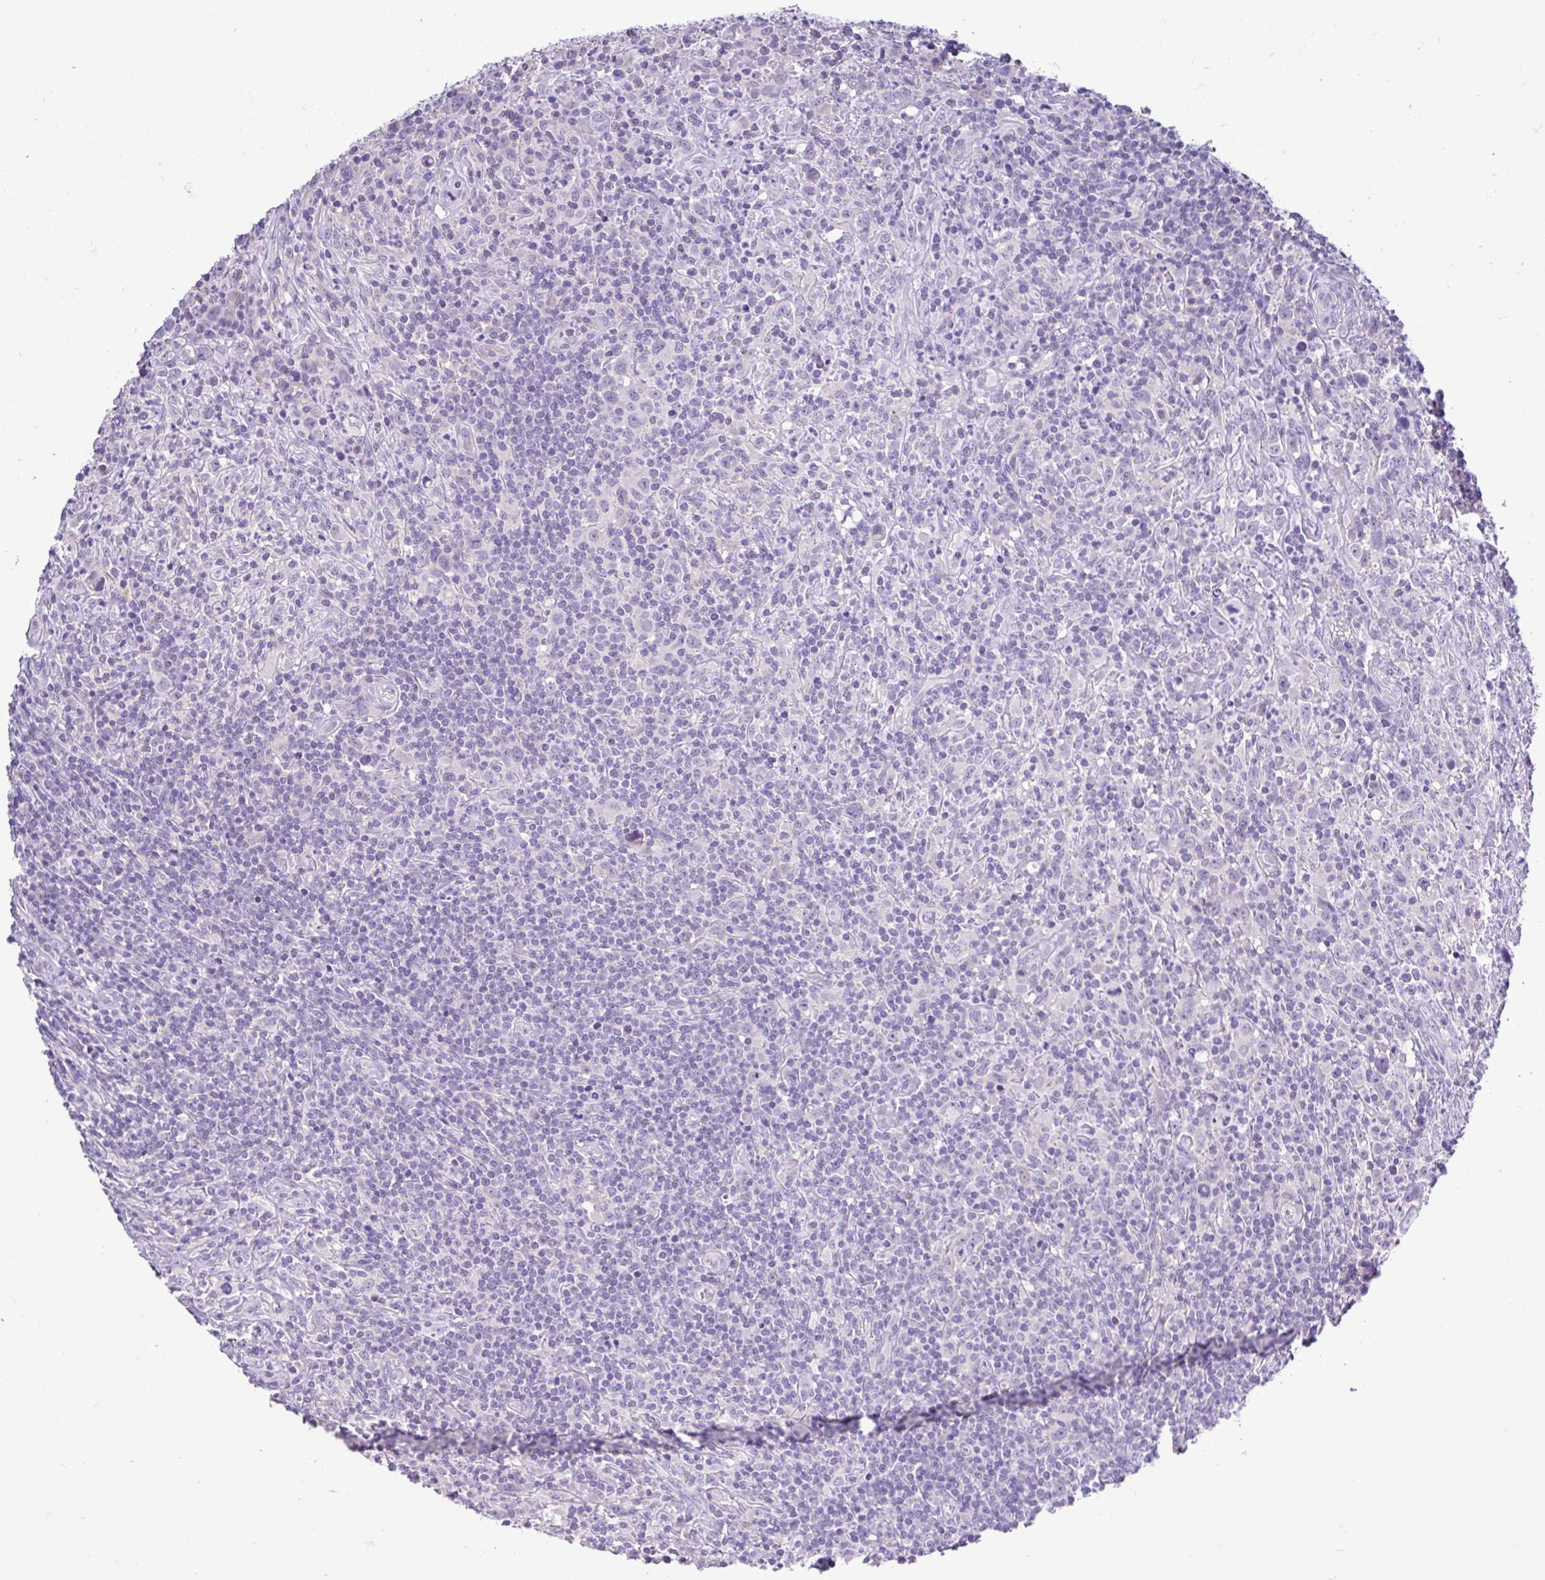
{"staining": {"intensity": "negative", "quantity": "none", "location": "none"}, "tissue": "lymphoma", "cell_type": "Tumor cells", "image_type": "cancer", "snomed": [{"axis": "morphology", "description": "Hodgkin's disease, NOS"}, {"axis": "topography", "description": "Lymph node"}], "caption": "Micrograph shows no significant protein positivity in tumor cells of Hodgkin's disease.", "gene": "CTU1", "patient": {"sex": "female", "age": 18}}